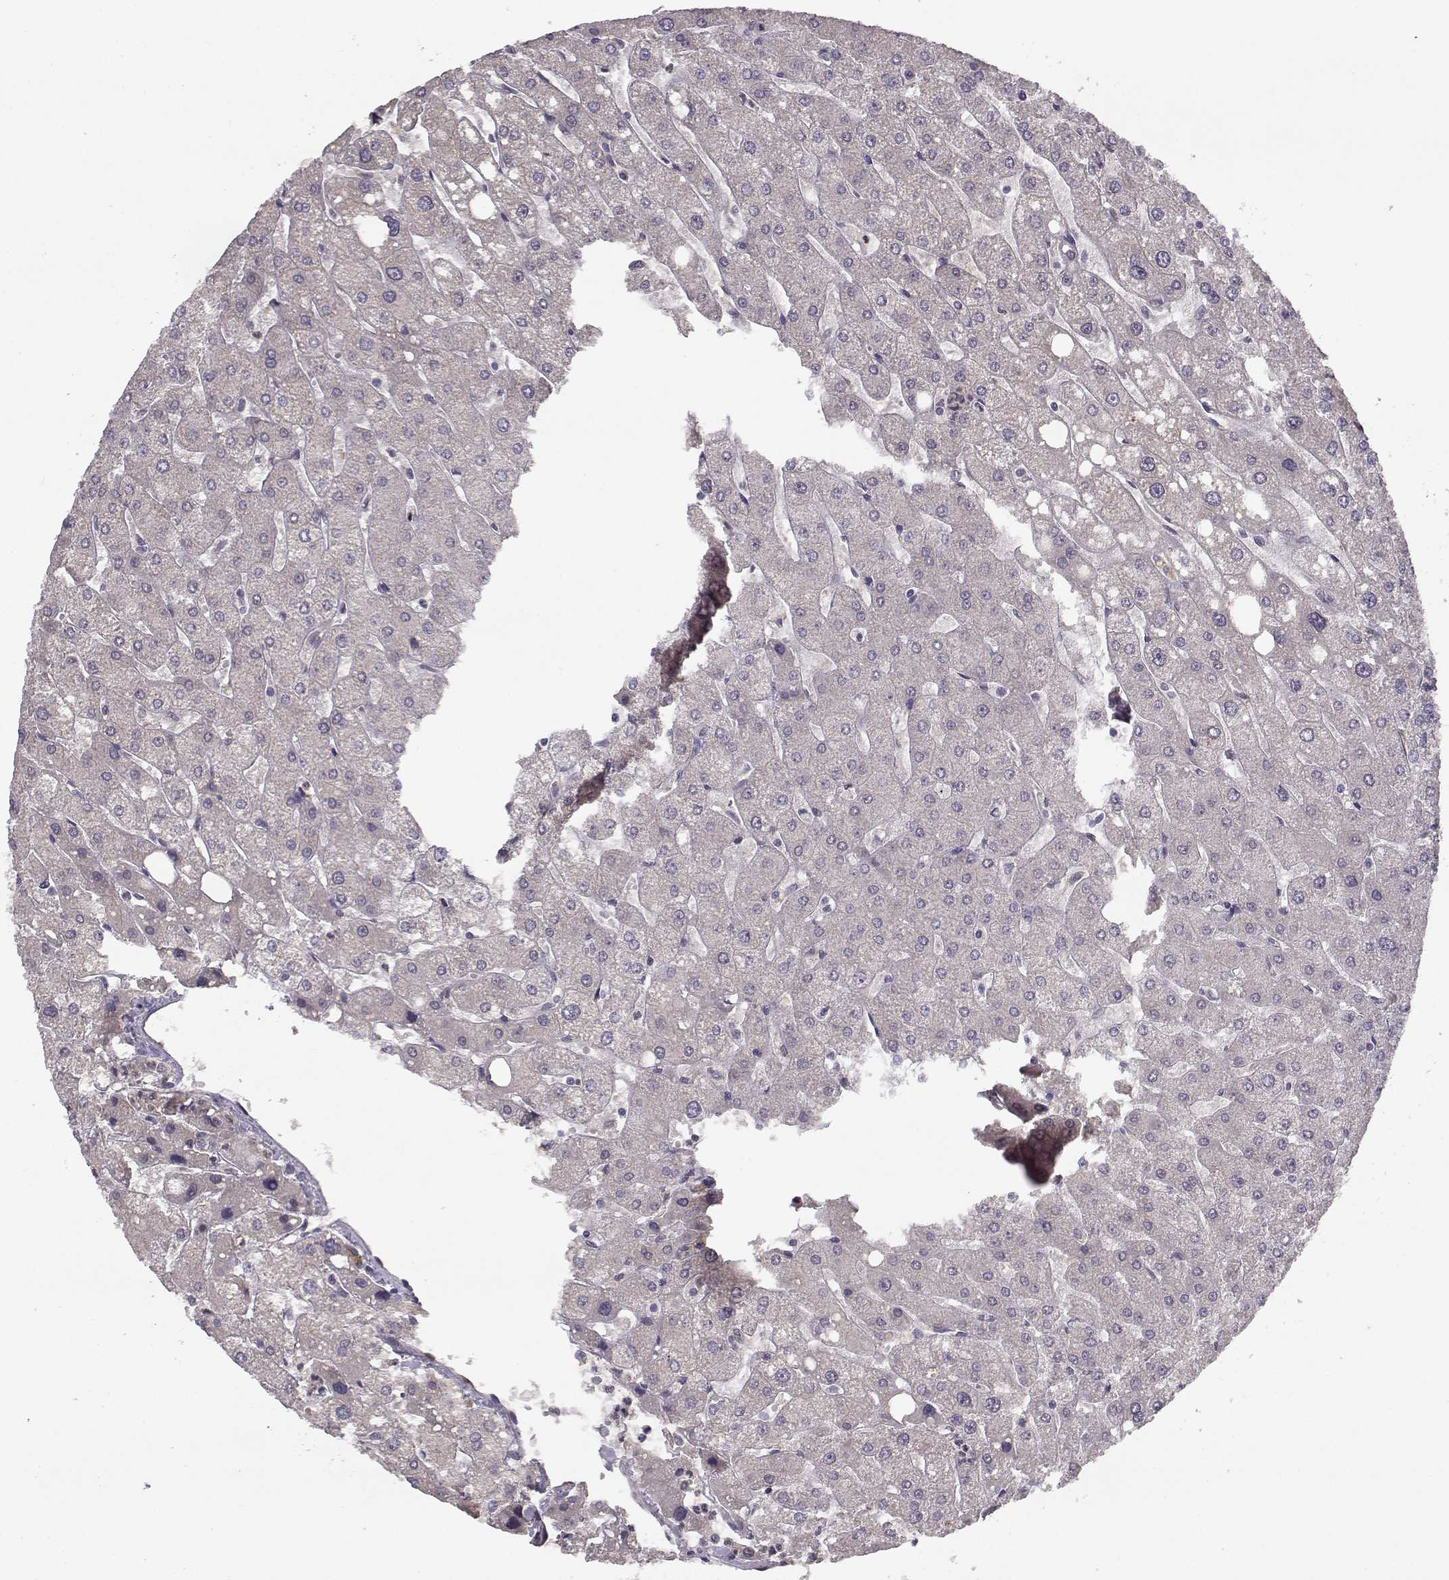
{"staining": {"intensity": "negative", "quantity": "none", "location": "none"}, "tissue": "liver", "cell_type": "Cholangiocytes", "image_type": "normal", "snomed": [{"axis": "morphology", "description": "Normal tissue, NOS"}, {"axis": "topography", "description": "Liver"}], "caption": "A photomicrograph of human liver is negative for staining in cholangiocytes. The staining was performed using DAB to visualize the protein expression in brown, while the nuclei were stained in blue with hematoxylin (Magnification: 20x).", "gene": "BMX", "patient": {"sex": "male", "age": 67}}